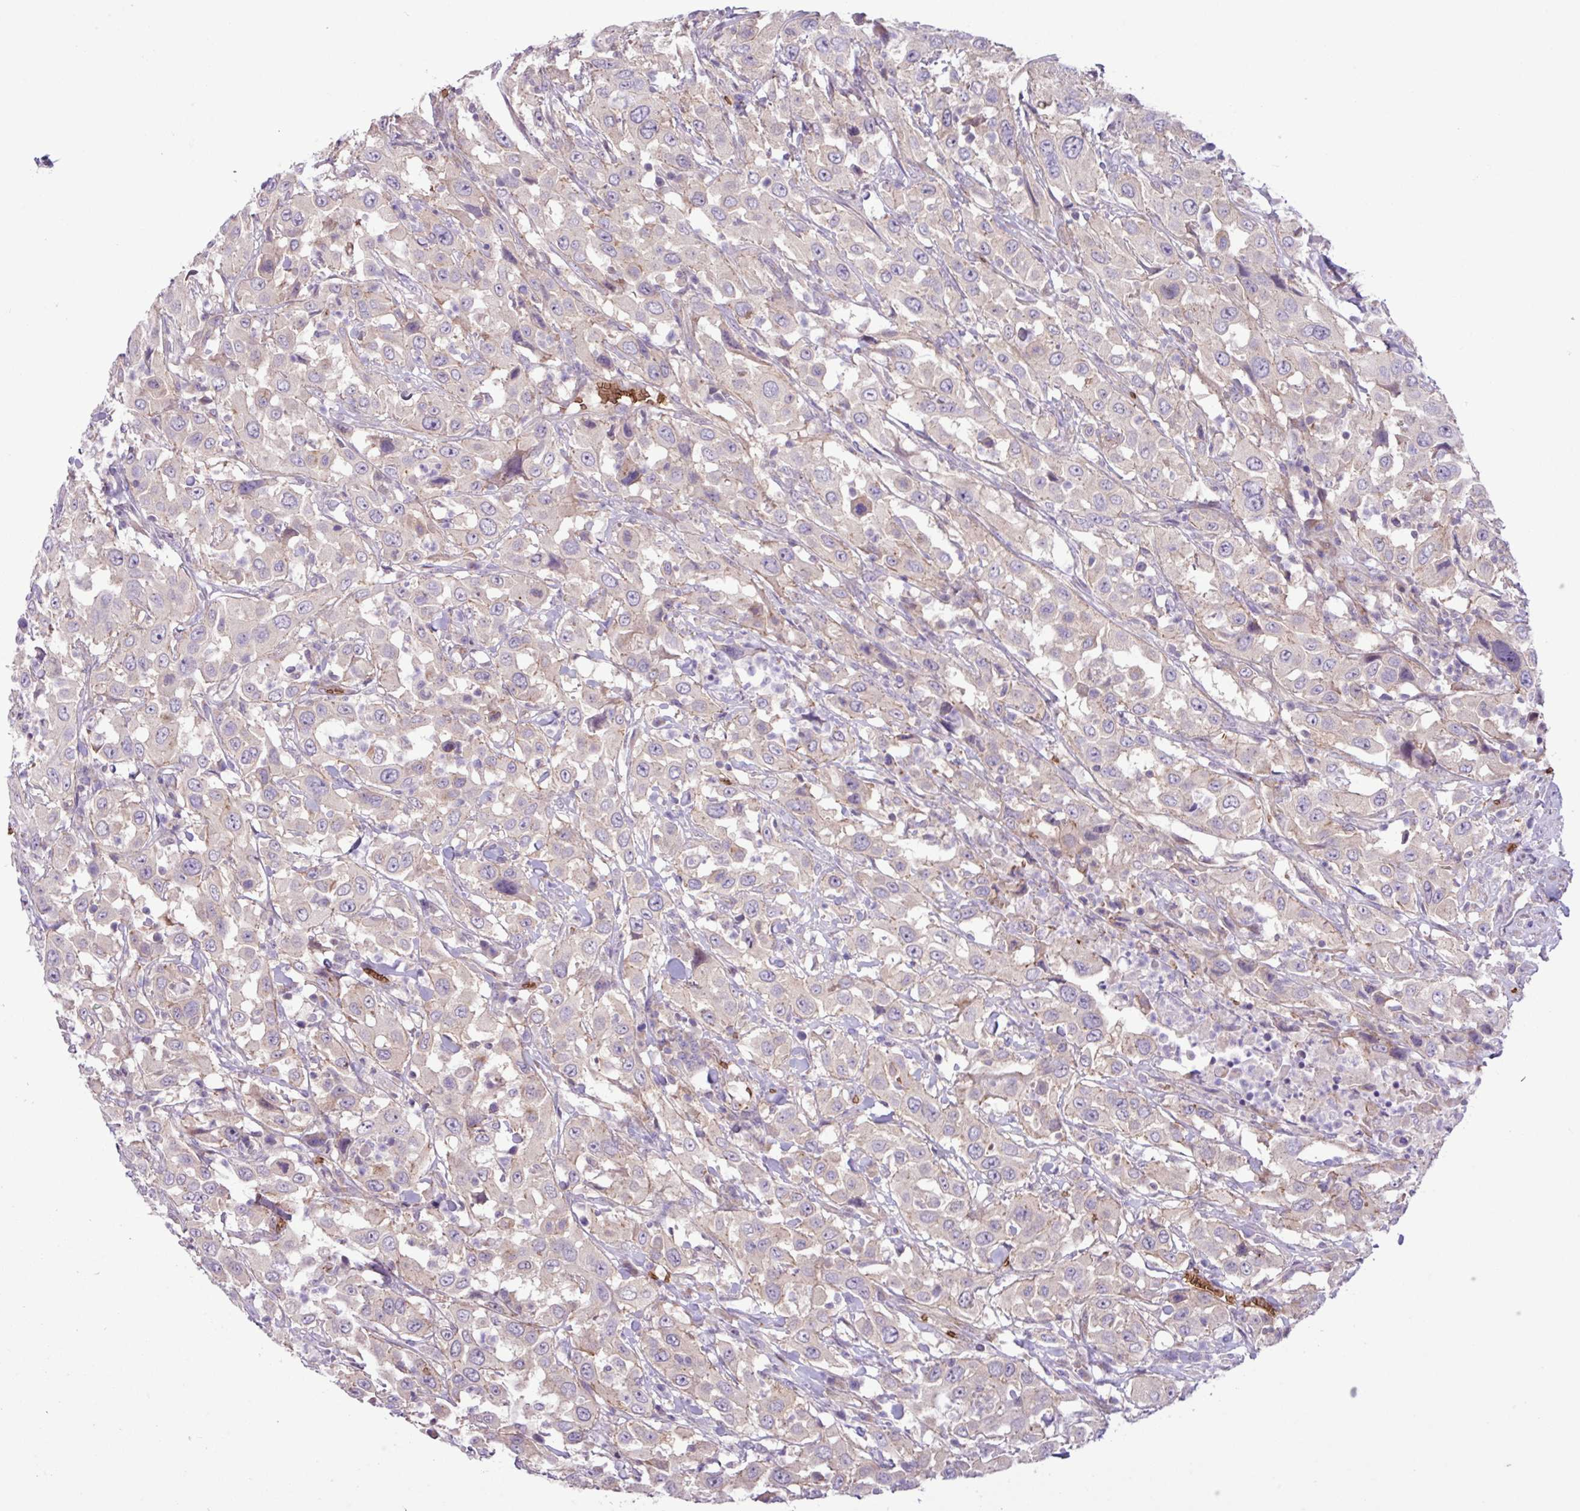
{"staining": {"intensity": "negative", "quantity": "none", "location": "none"}, "tissue": "urothelial cancer", "cell_type": "Tumor cells", "image_type": "cancer", "snomed": [{"axis": "morphology", "description": "Urothelial carcinoma, High grade"}, {"axis": "topography", "description": "Urinary bladder"}], "caption": "The immunohistochemistry micrograph has no significant positivity in tumor cells of urothelial cancer tissue.", "gene": "RAD21L1", "patient": {"sex": "male", "age": 61}}